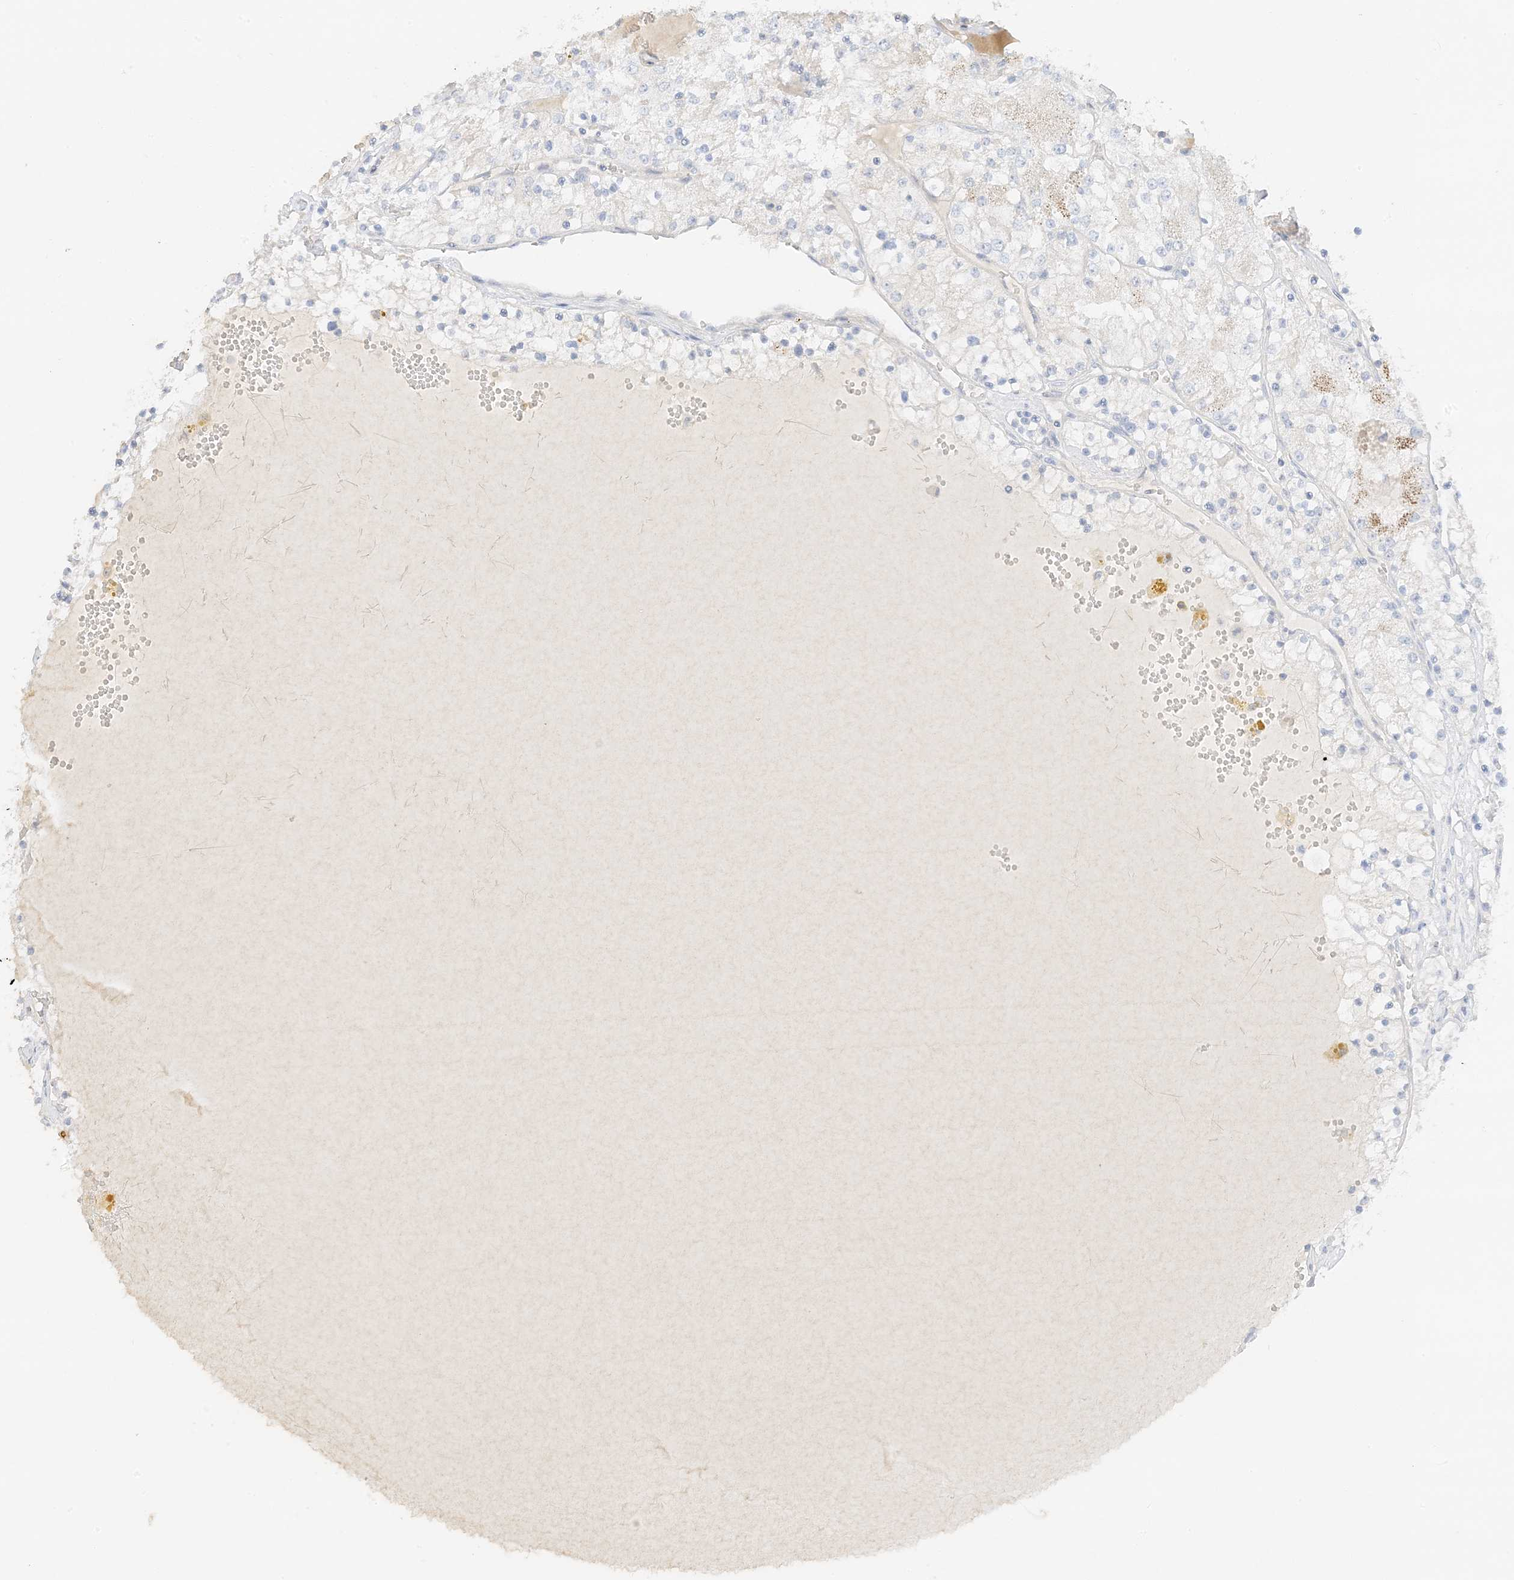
{"staining": {"intensity": "negative", "quantity": "none", "location": "none"}, "tissue": "renal cancer", "cell_type": "Tumor cells", "image_type": "cancer", "snomed": [{"axis": "morphology", "description": "Normal tissue, NOS"}, {"axis": "morphology", "description": "Adenocarcinoma, NOS"}, {"axis": "topography", "description": "Kidney"}], "caption": "Renal adenocarcinoma stained for a protein using immunohistochemistry reveals no expression tumor cells.", "gene": "ZBTB41", "patient": {"sex": "male", "age": 68}}